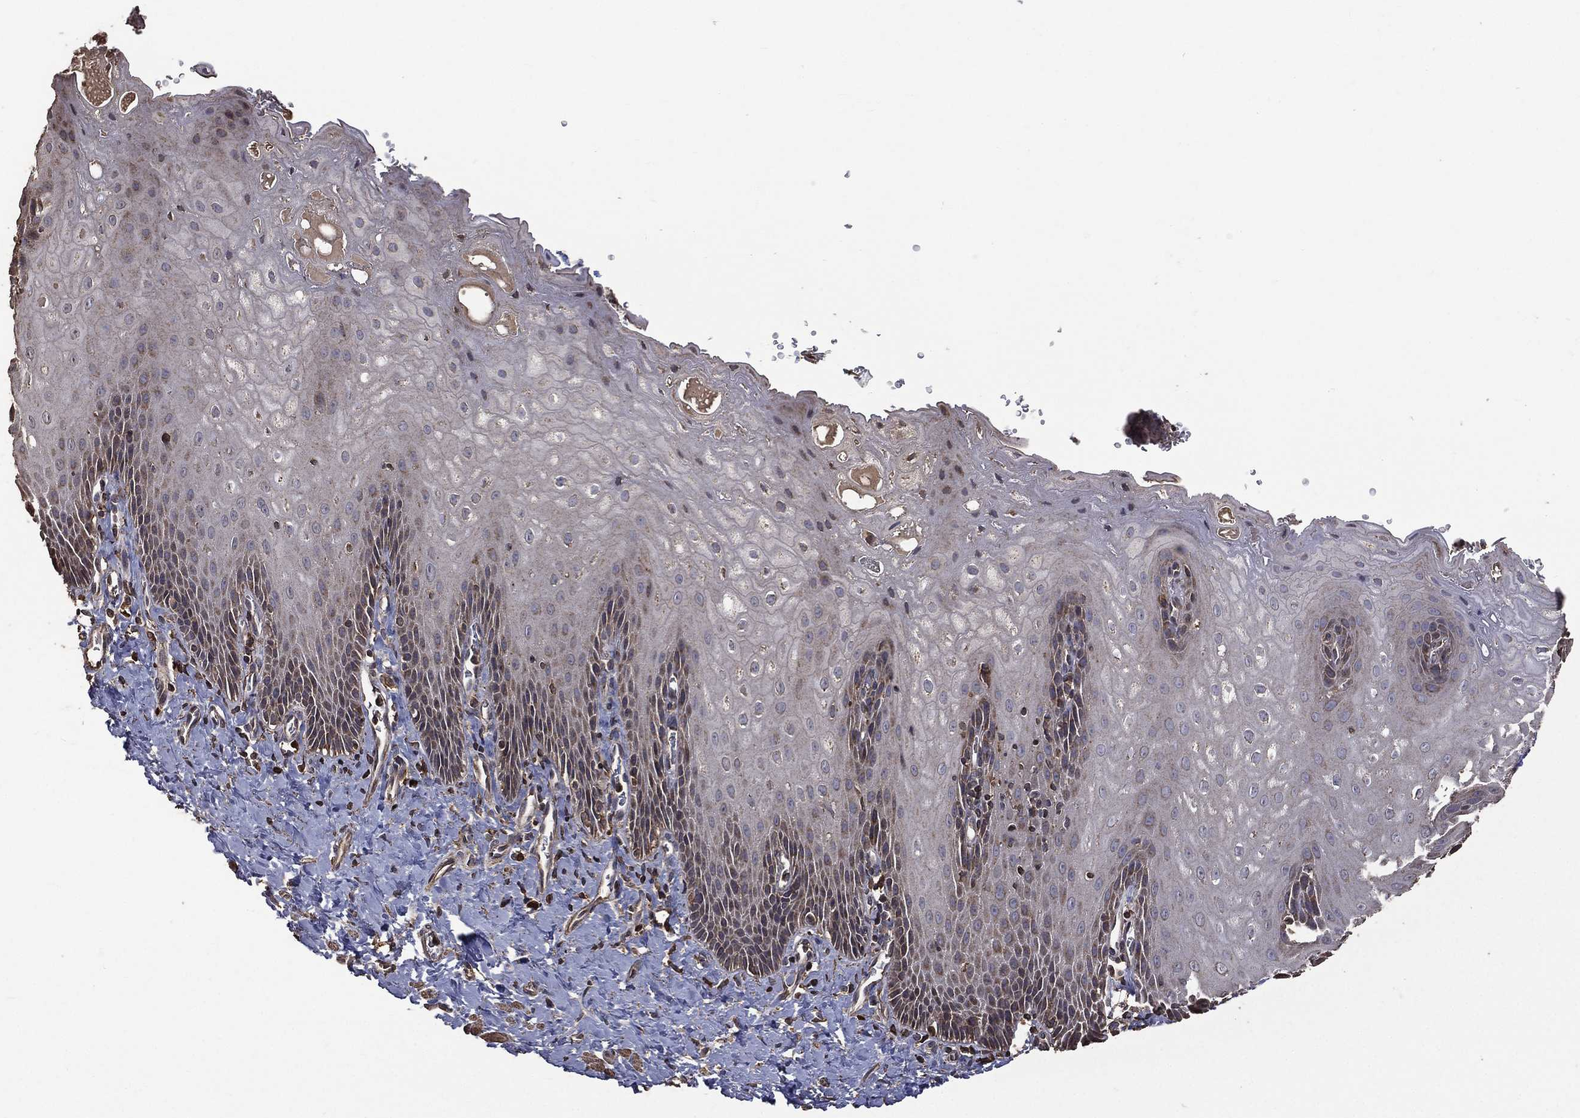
{"staining": {"intensity": "negative", "quantity": "none", "location": "none"}, "tissue": "esophagus", "cell_type": "Squamous epithelial cells", "image_type": "normal", "snomed": [{"axis": "morphology", "description": "Normal tissue, NOS"}, {"axis": "topography", "description": "Esophagus"}], "caption": "This is an immunohistochemistry (IHC) image of benign human esophagus. There is no expression in squamous epithelial cells.", "gene": "METTL27", "patient": {"sex": "male", "age": 64}}